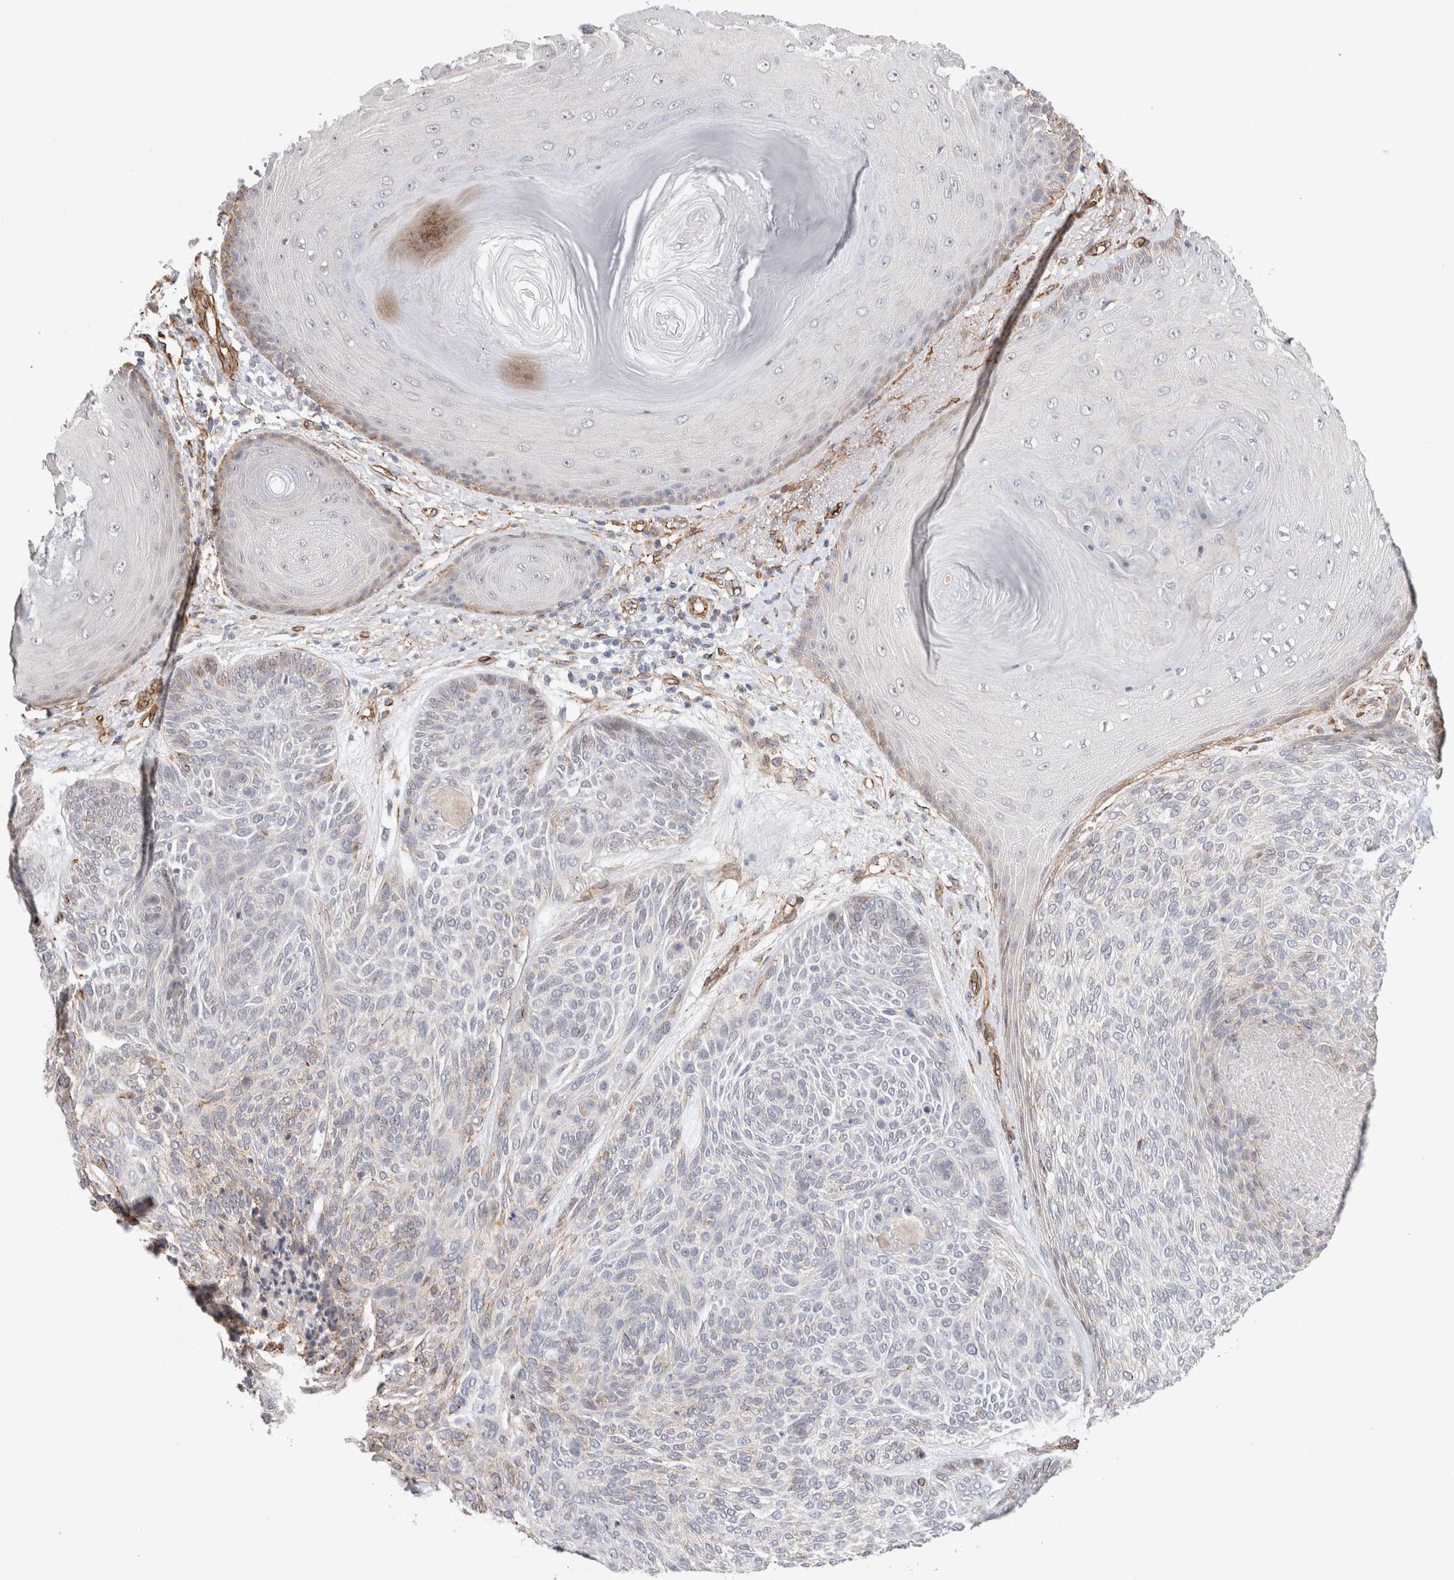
{"staining": {"intensity": "negative", "quantity": "none", "location": "none"}, "tissue": "skin cancer", "cell_type": "Tumor cells", "image_type": "cancer", "snomed": [{"axis": "morphology", "description": "Basal cell carcinoma"}, {"axis": "topography", "description": "Skin"}], "caption": "Image shows no significant protein positivity in tumor cells of skin cancer.", "gene": "CAAP1", "patient": {"sex": "male", "age": 55}}